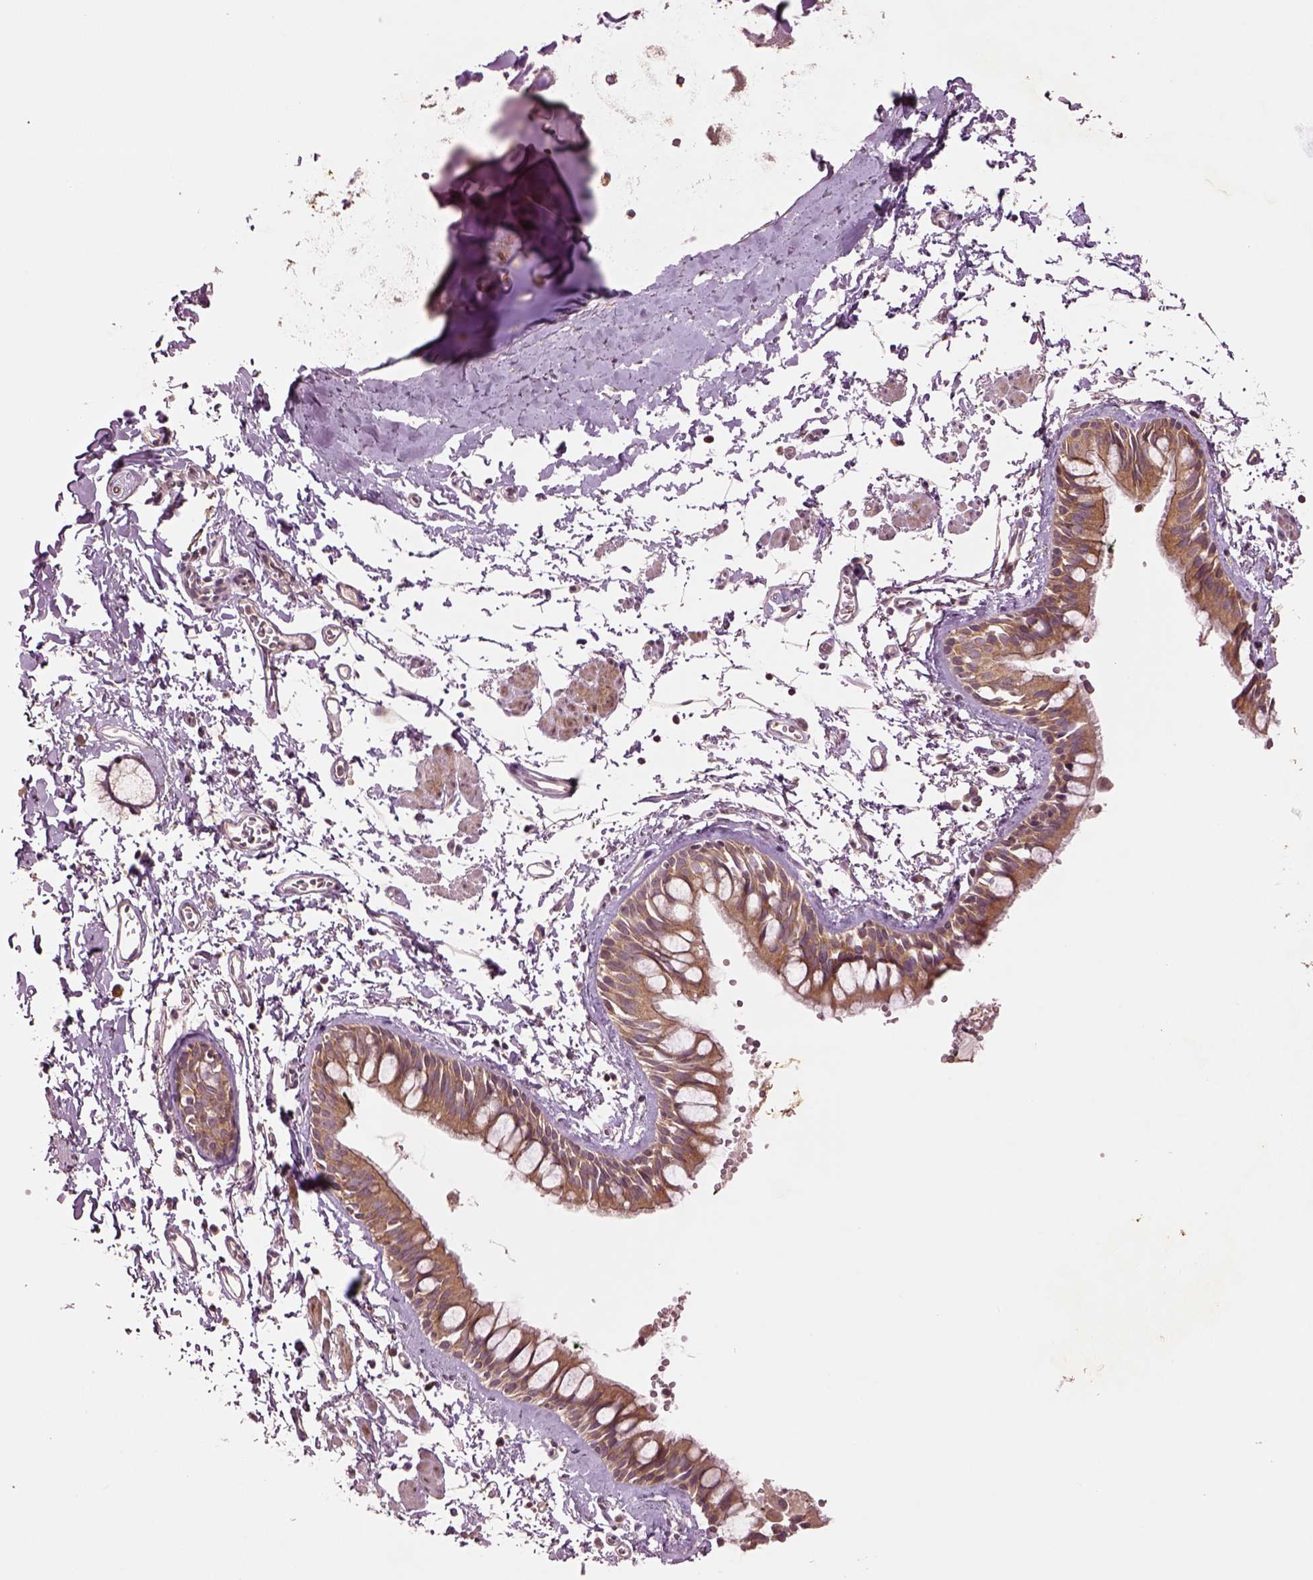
{"staining": {"intensity": "moderate", "quantity": ">75%", "location": "cytoplasmic/membranous"}, "tissue": "bronchus", "cell_type": "Respiratory epithelial cells", "image_type": "normal", "snomed": [{"axis": "morphology", "description": "Normal tissue, NOS"}, {"axis": "topography", "description": "Cartilage tissue"}, {"axis": "topography", "description": "Bronchus"}], "caption": "IHC (DAB) staining of normal bronchus demonstrates moderate cytoplasmic/membranous protein staining in about >75% of respiratory epithelial cells.", "gene": "MTHFS", "patient": {"sex": "female", "age": 59}}